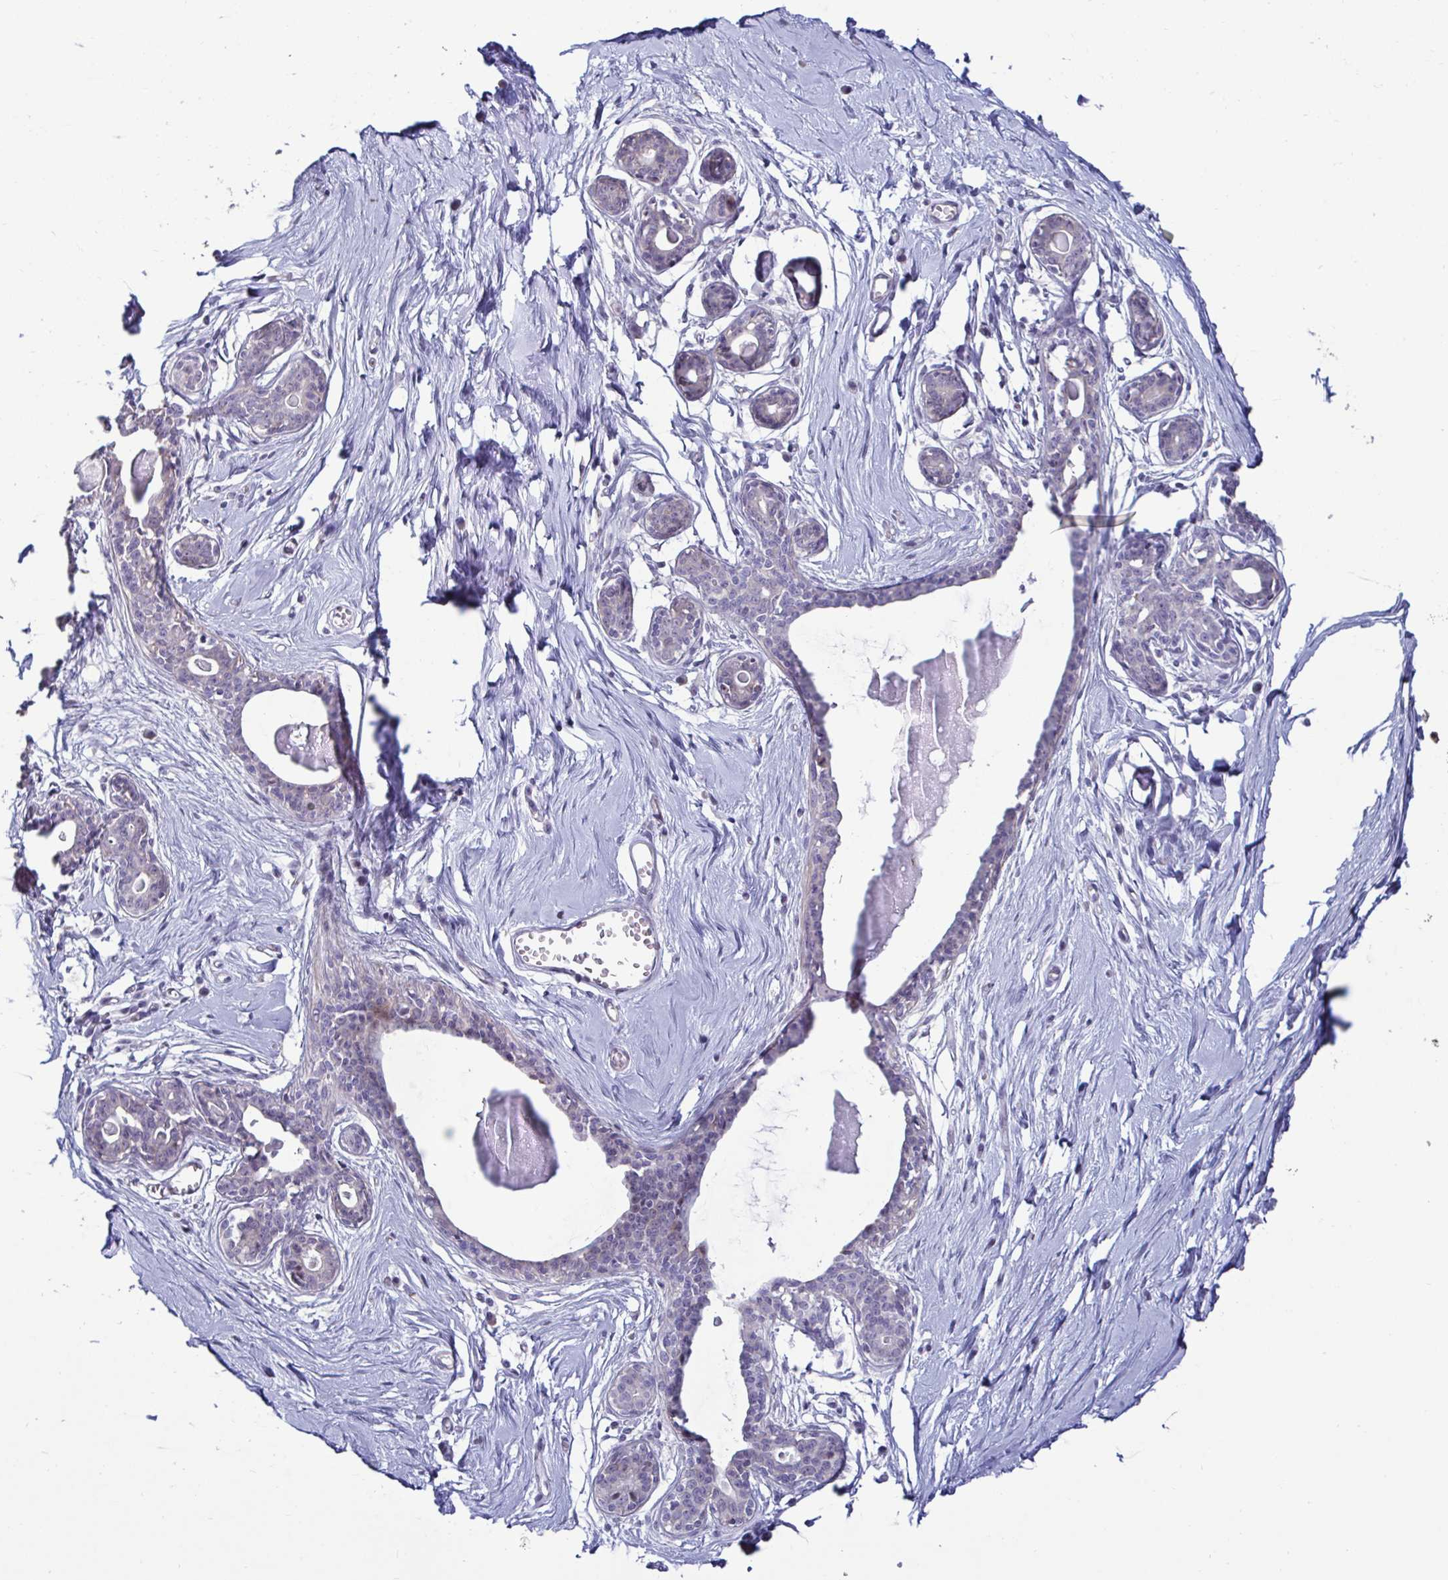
{"staining": {"intensity": "negative", "quantity": "none", "location": "none"}, "tissue": "breast", "cell_type": "Adipocytes", "image_type": "normal", "snomed": [{"axis": "morphology", "description": "Normal tissue, NOS"}, {"axis": "topography", "description": "Breast"}], "caption": "High magnification brightfield microscopy of unremarkable breast stained with DAB (brown) and counterstained with hematoxylin (blue): adipocytes show no significant expression.", "gene": "GSTM1", "patient": {"sex": "female", "age": 45}}